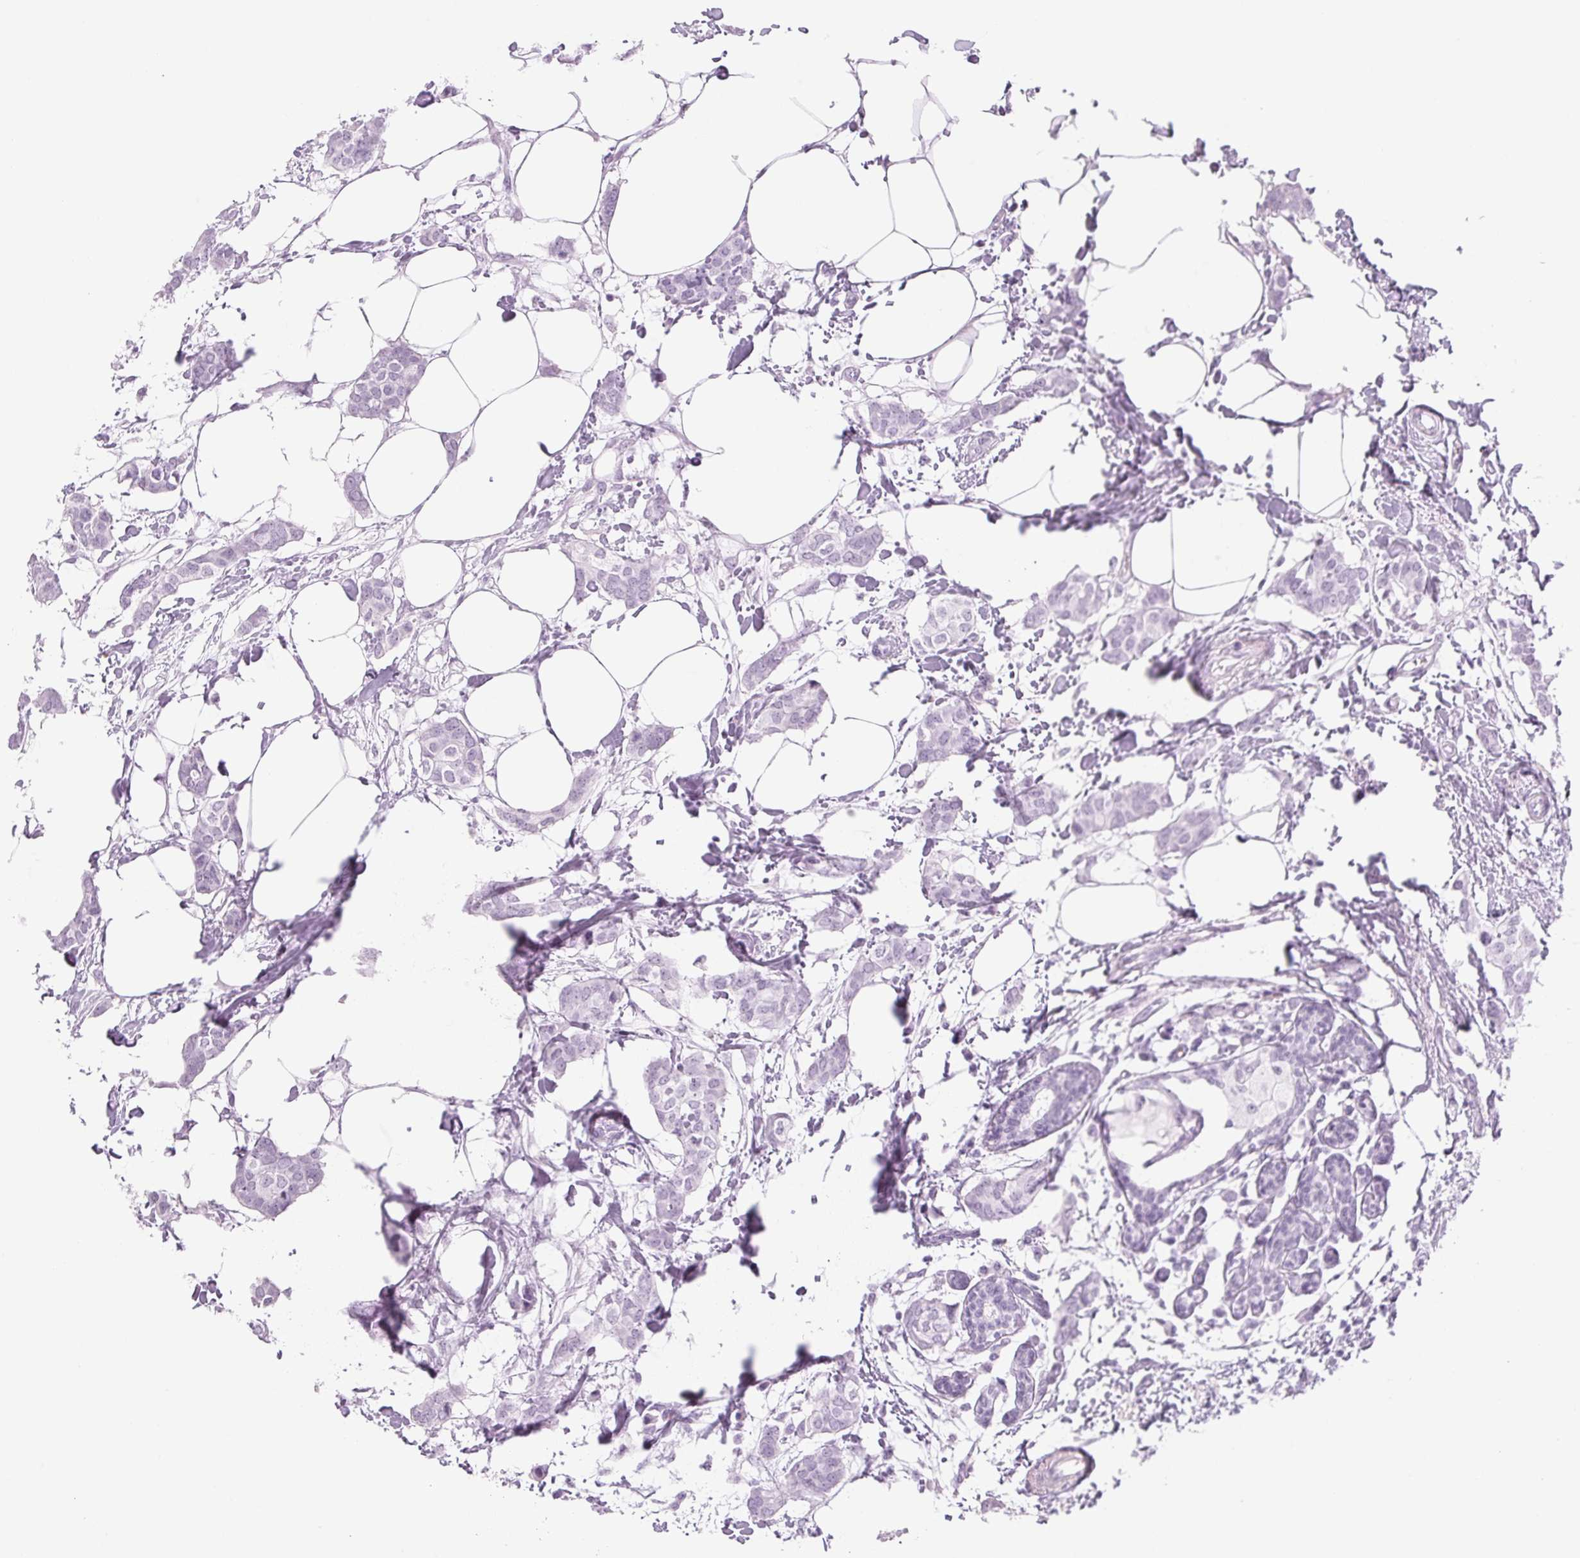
{"staining": {"intensity": "negative", "quantity": "none", "location": "none"}, "tissue": "breast cancer", "cell_type": "Tumor cells", "image_type": "cancer", "snomed": [{"axis": "morphology", "description": "Duct carcinoma"}, {"axis": "topography", "description": "Breast"}], "caption": "An immunohistochemistry (IHC) photomicrograph of breast cancer is shown. There is no staining in tumor cells of breast cancer.", "gene": "COX14", "patient": {"sex": "female", "age": 62}}